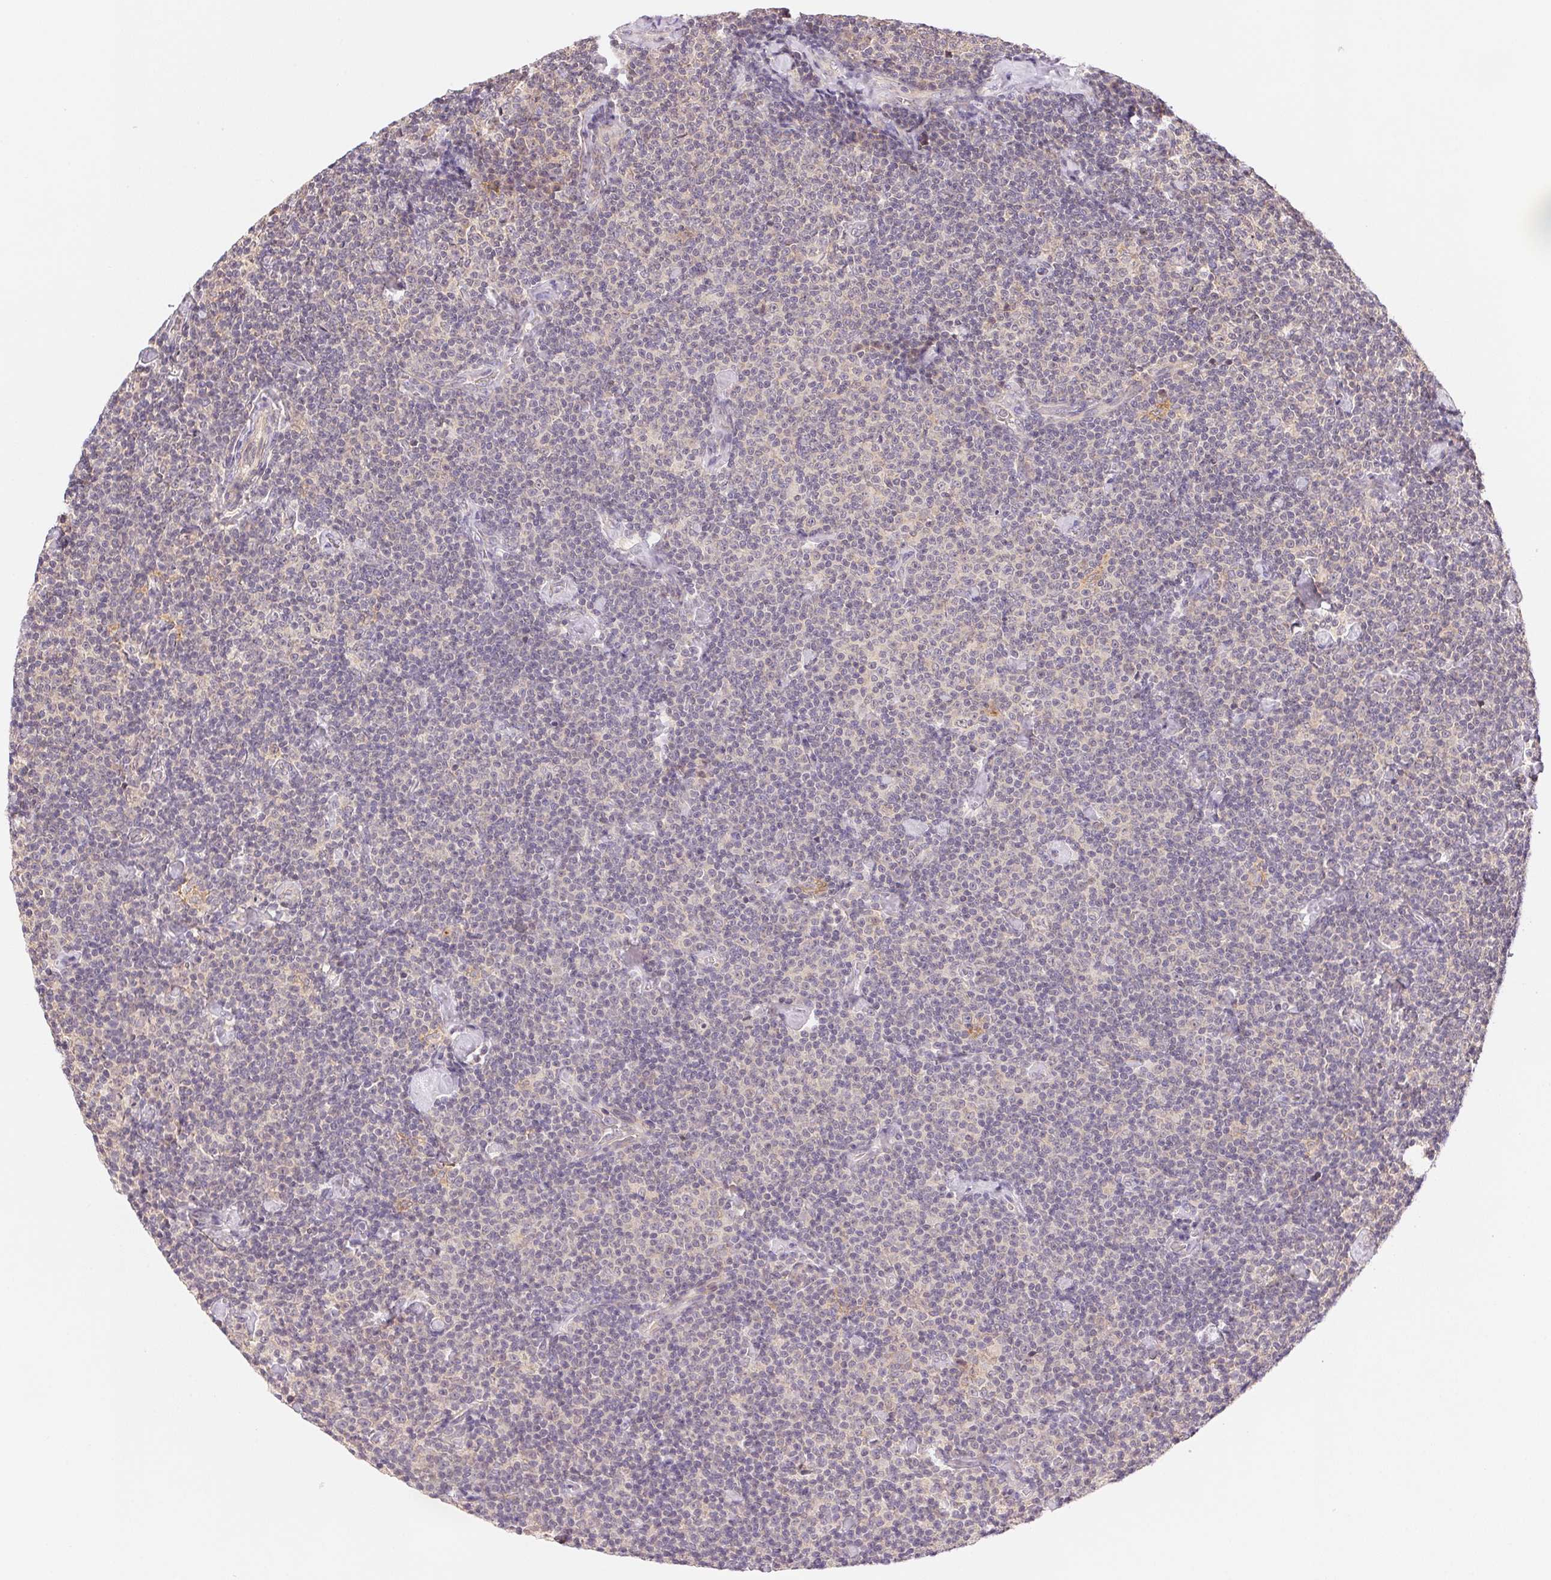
{"staining": {"intensity": "negative", "quantity": "none", "location": "none"}, "tissue": "lymphoma", "cell_type": "Tumor cells", "image_type": "cancer", "snomed": [{"axis": "morphology", "description": "Malignant lymphoma, non-Hodgkin's type, Low grade"}, {"axis": "topography", "description": "Lymph node"}], "caption": "Lymphoma was stained to show a protein in brown. There is no significant staining in tumor cells.", "gene": "BNIP5", "patient": {"sex": "male", "age": 81}}